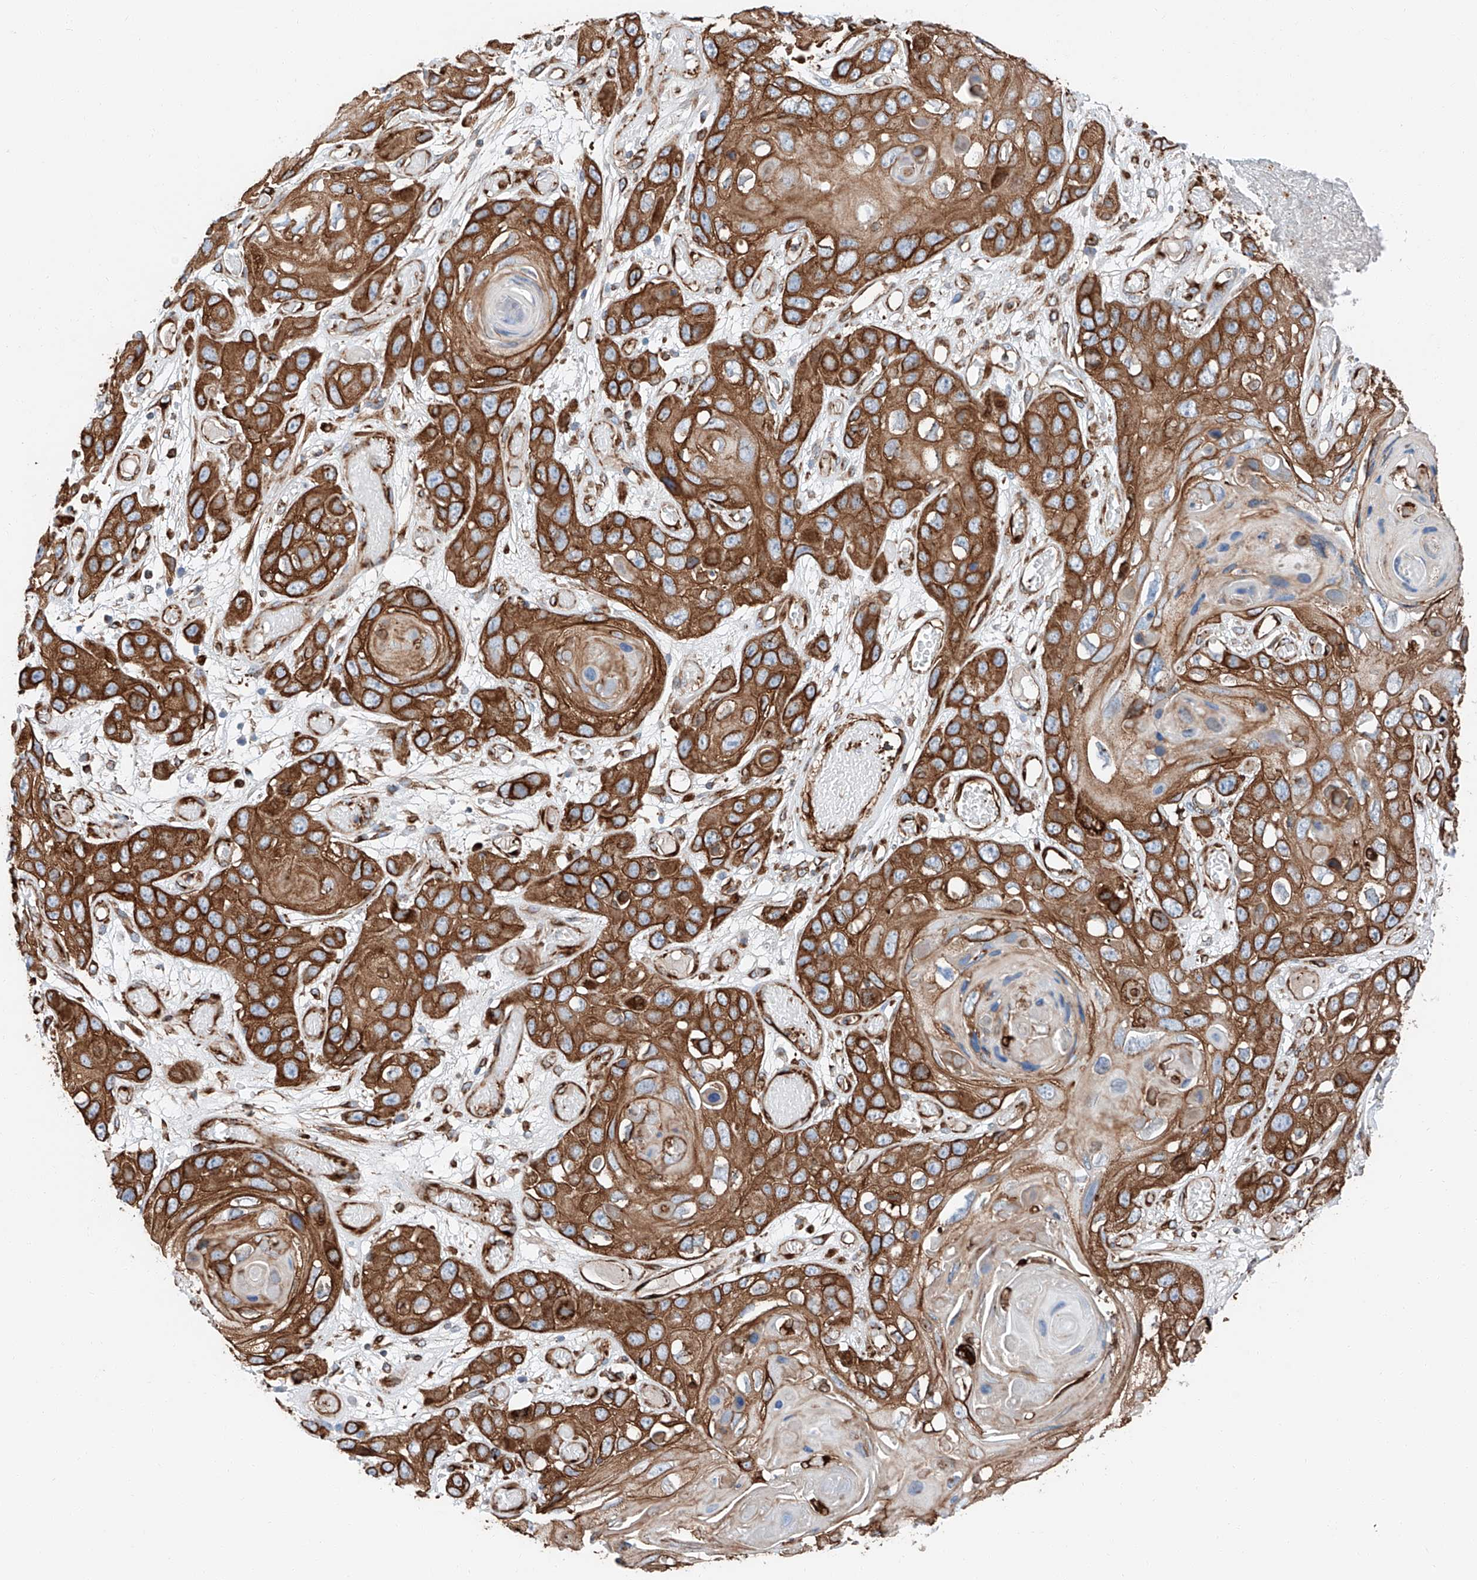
{"staining": {"intensity": "strong", "quantity": ">75%", "location": "cytoplasmic/membranous"}, "tissue": "skin cancer", "cell_type": "Tumor cells", "image_type": "cancer", "snomed": [{"axis": "morphology", "description": "Squamous cell carcinoma, NOS"}, {"axis": "topography", "description": "Skin"}], "caption": "This micrograph exhibits immunohistochemistry (IHC) staining of squamous cell carcinoma (skin), with high strong cytoplasmic/membranous expression in about >75% of tumor cells.", "gene": "ZNF804A", "patient": {"sex": "male", "age": 55}}